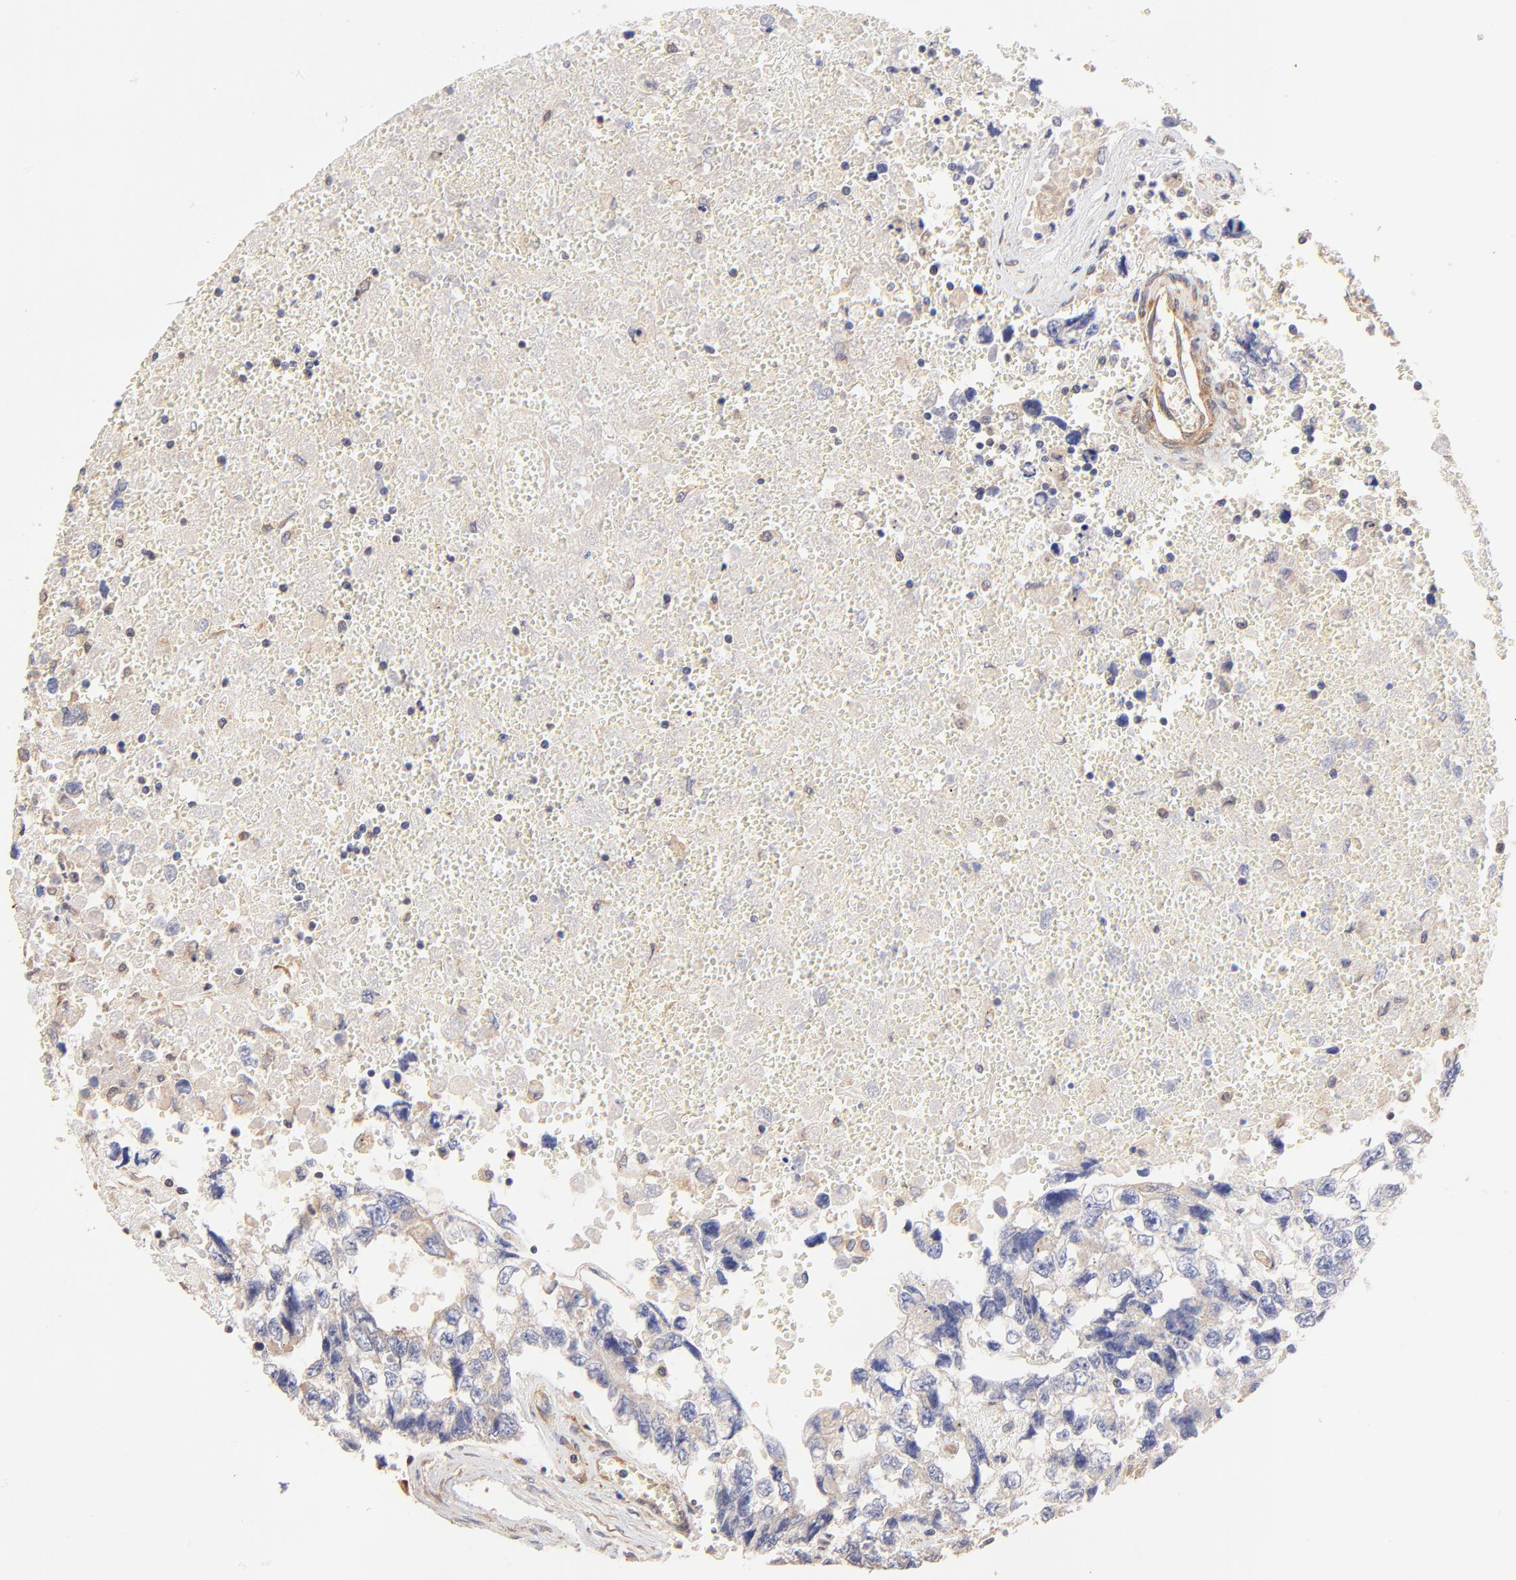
{"staining": {"intensity": "weak", "quantity": ">75%", "location": "cytoplasmic/membranous"}, "tissue": "testis cancer", "cell_type": "Tumor cells", "image_type": "cancer", "snomed": [{"axis": "morphology", "description": "Carcinoma, Embryonal, NOS"}, {"axis": "topography", "description": "Testis"}], "caption": "IHC photomicrograph of neoplastic tissue: human testis embryonal carcinoma stained using IHC displays low levels of weak protein expression localized specifically in the cytoplasmic/membranous of tumor cells, appearing as a cytoplasmic/membranous brown color.", "gene": "TNFAIP3", "patient": {"sex": "male", "age": 31}}